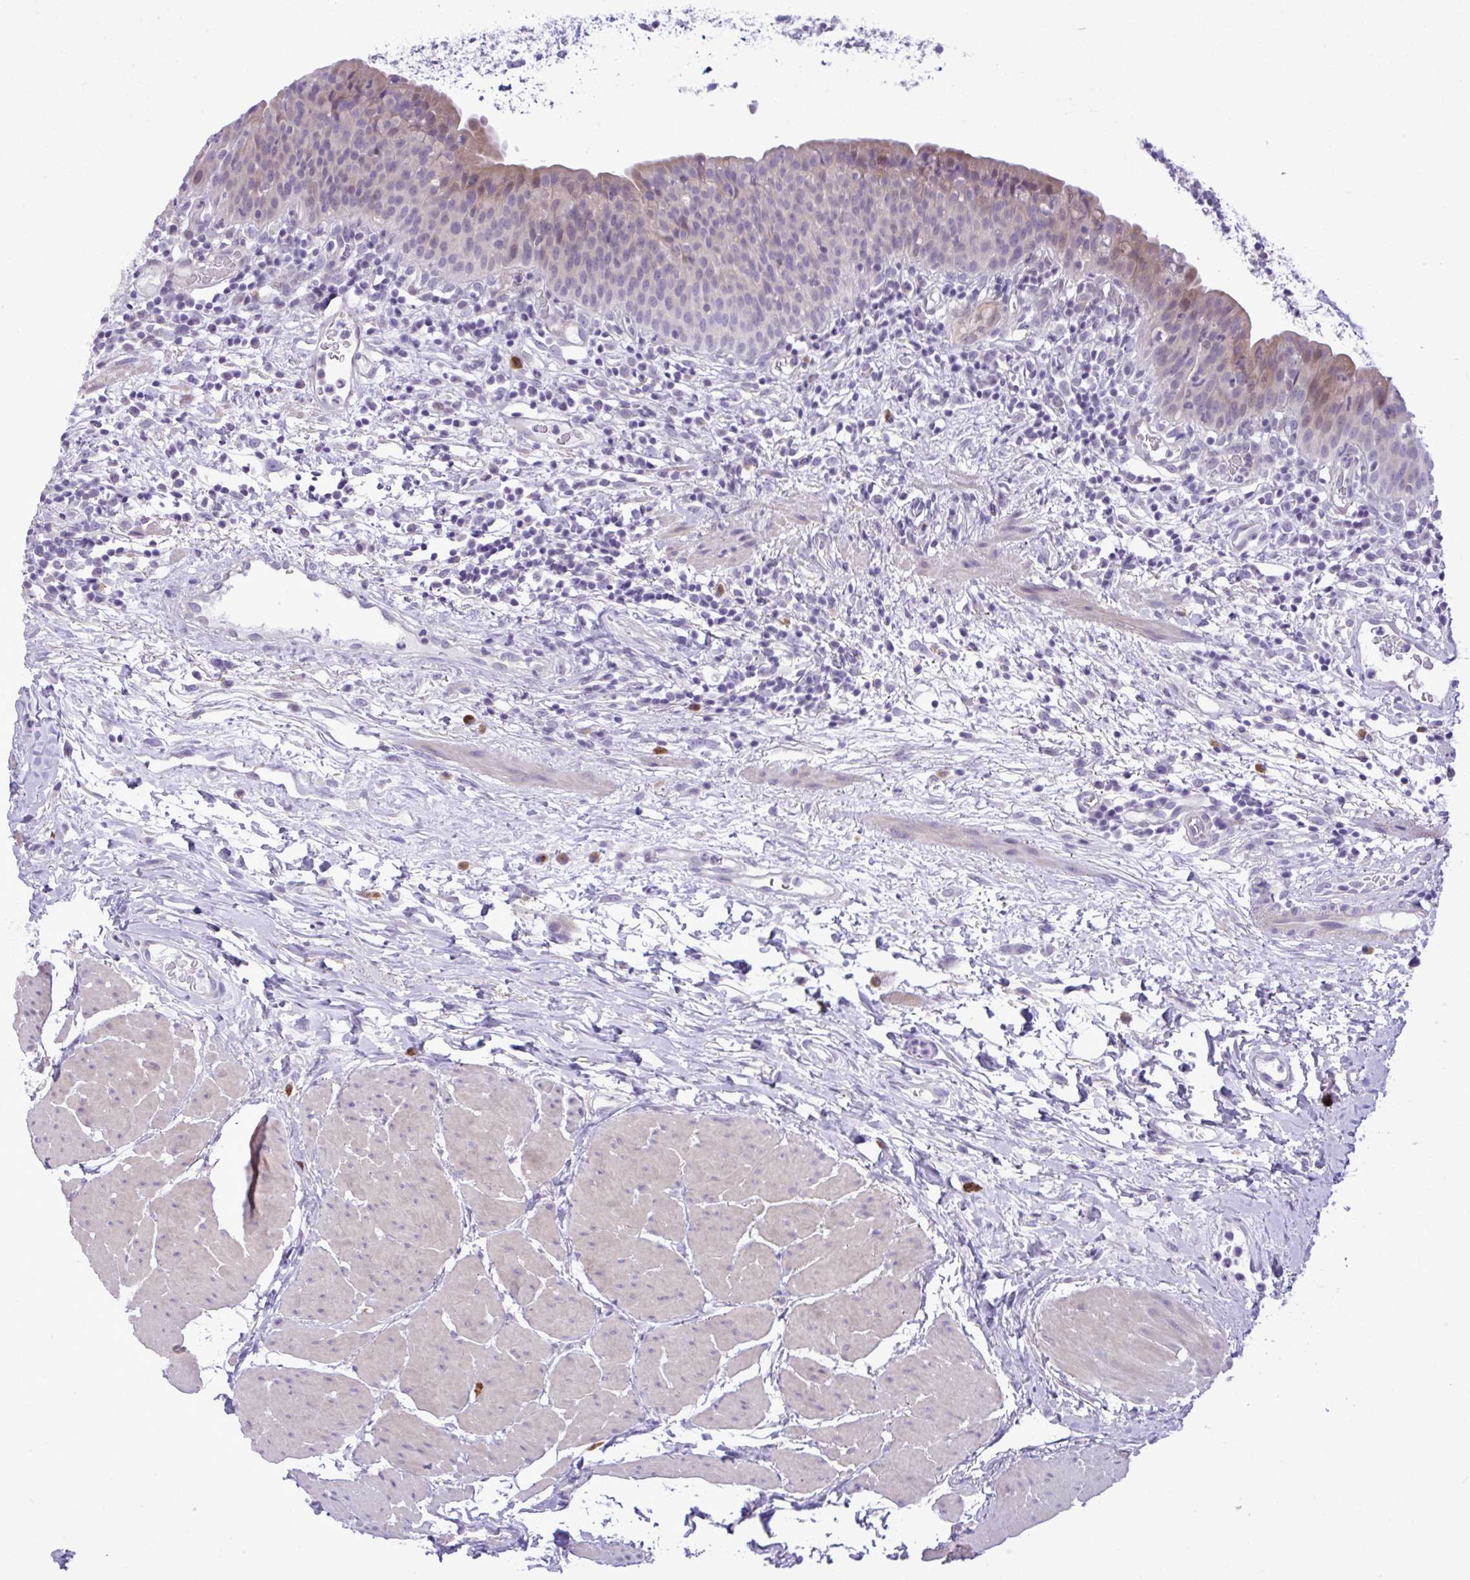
{"staining": {"intensity": "weak", "quantity": "<25%", "location": "cytoplasmic/membranous"}, "tissue": "urinary bladder", "cell_type": "Urothelial cells", "image_type": "normal", "snomed": [{"axis": "morphology", "description": "Normal tissue, NOS"}, {"axis": "morphology", "description": "Inflammation, NOS"}, {"axis": "topography", "description": "Urinary bladder"}], "caption": "DAB immunohistochemical staining of benign human urinary bladder demonstrates no significant staining in urothelial cells. (DAB (3,3'-diaminobenzidine) IHC with hematoxylin counter stain).", "gene": "SPAG1", "patient": {"sex": "male", "age": 57}}